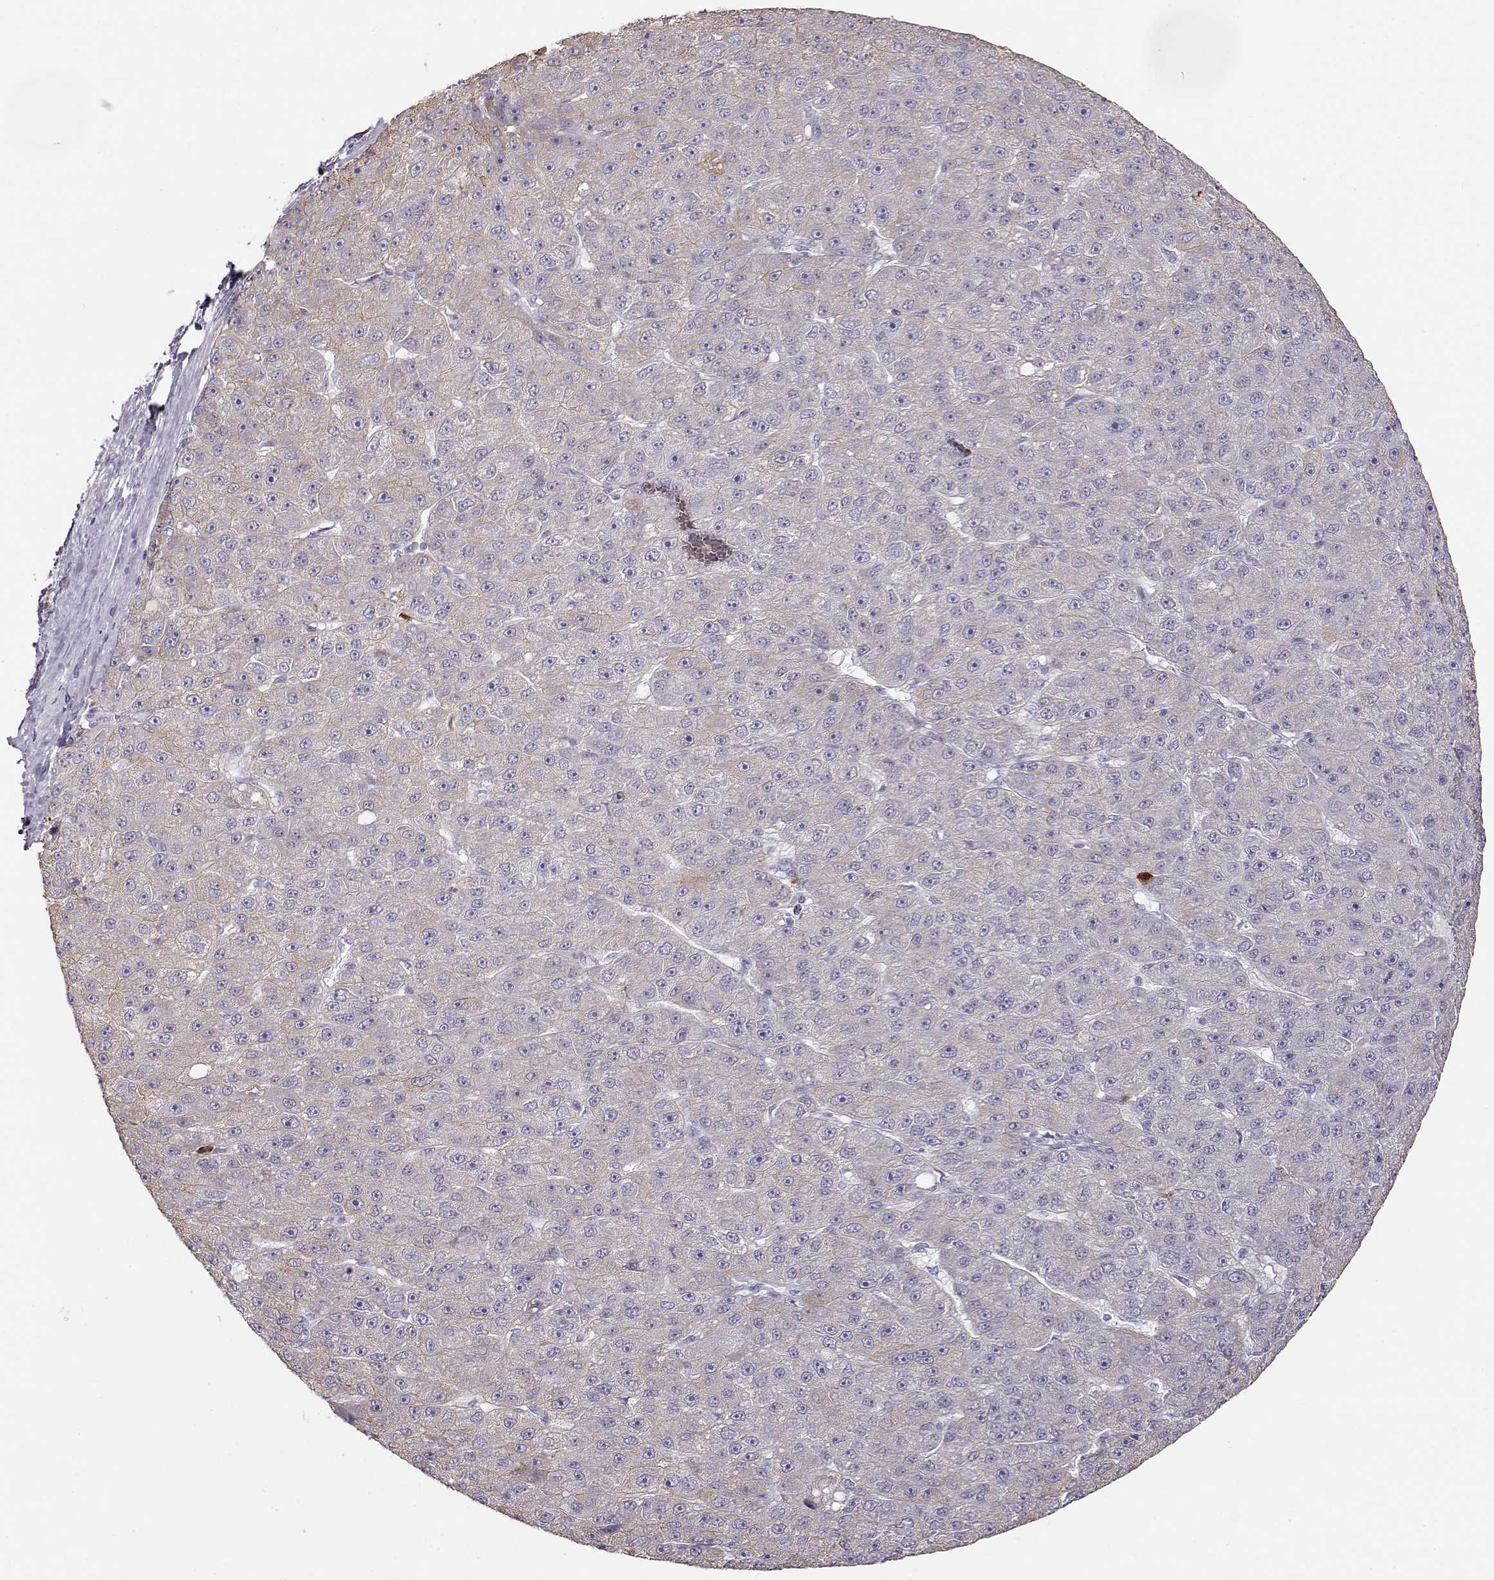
{"staining": {"intensity": "weak", "quantity": "<25%", "location": "cytoplasmic/membranous"}, "tissue": "liver cancer", "cell_type": "Tumor cells", "image_type": "cancer", "snomed": [{"axis": "morphology", "description": "Carcinoma, Hepatocellular, NOS"}, {"axis": "topography", "description": "Liver"}], "caption": "This is an immunohistochemistry (IHC) photomicrograph of human hepatocellular carcinoma (liver). There is no expression in tumor cells.", "gene": "S100B", "patient": {"sex": "male", "age": 67}}